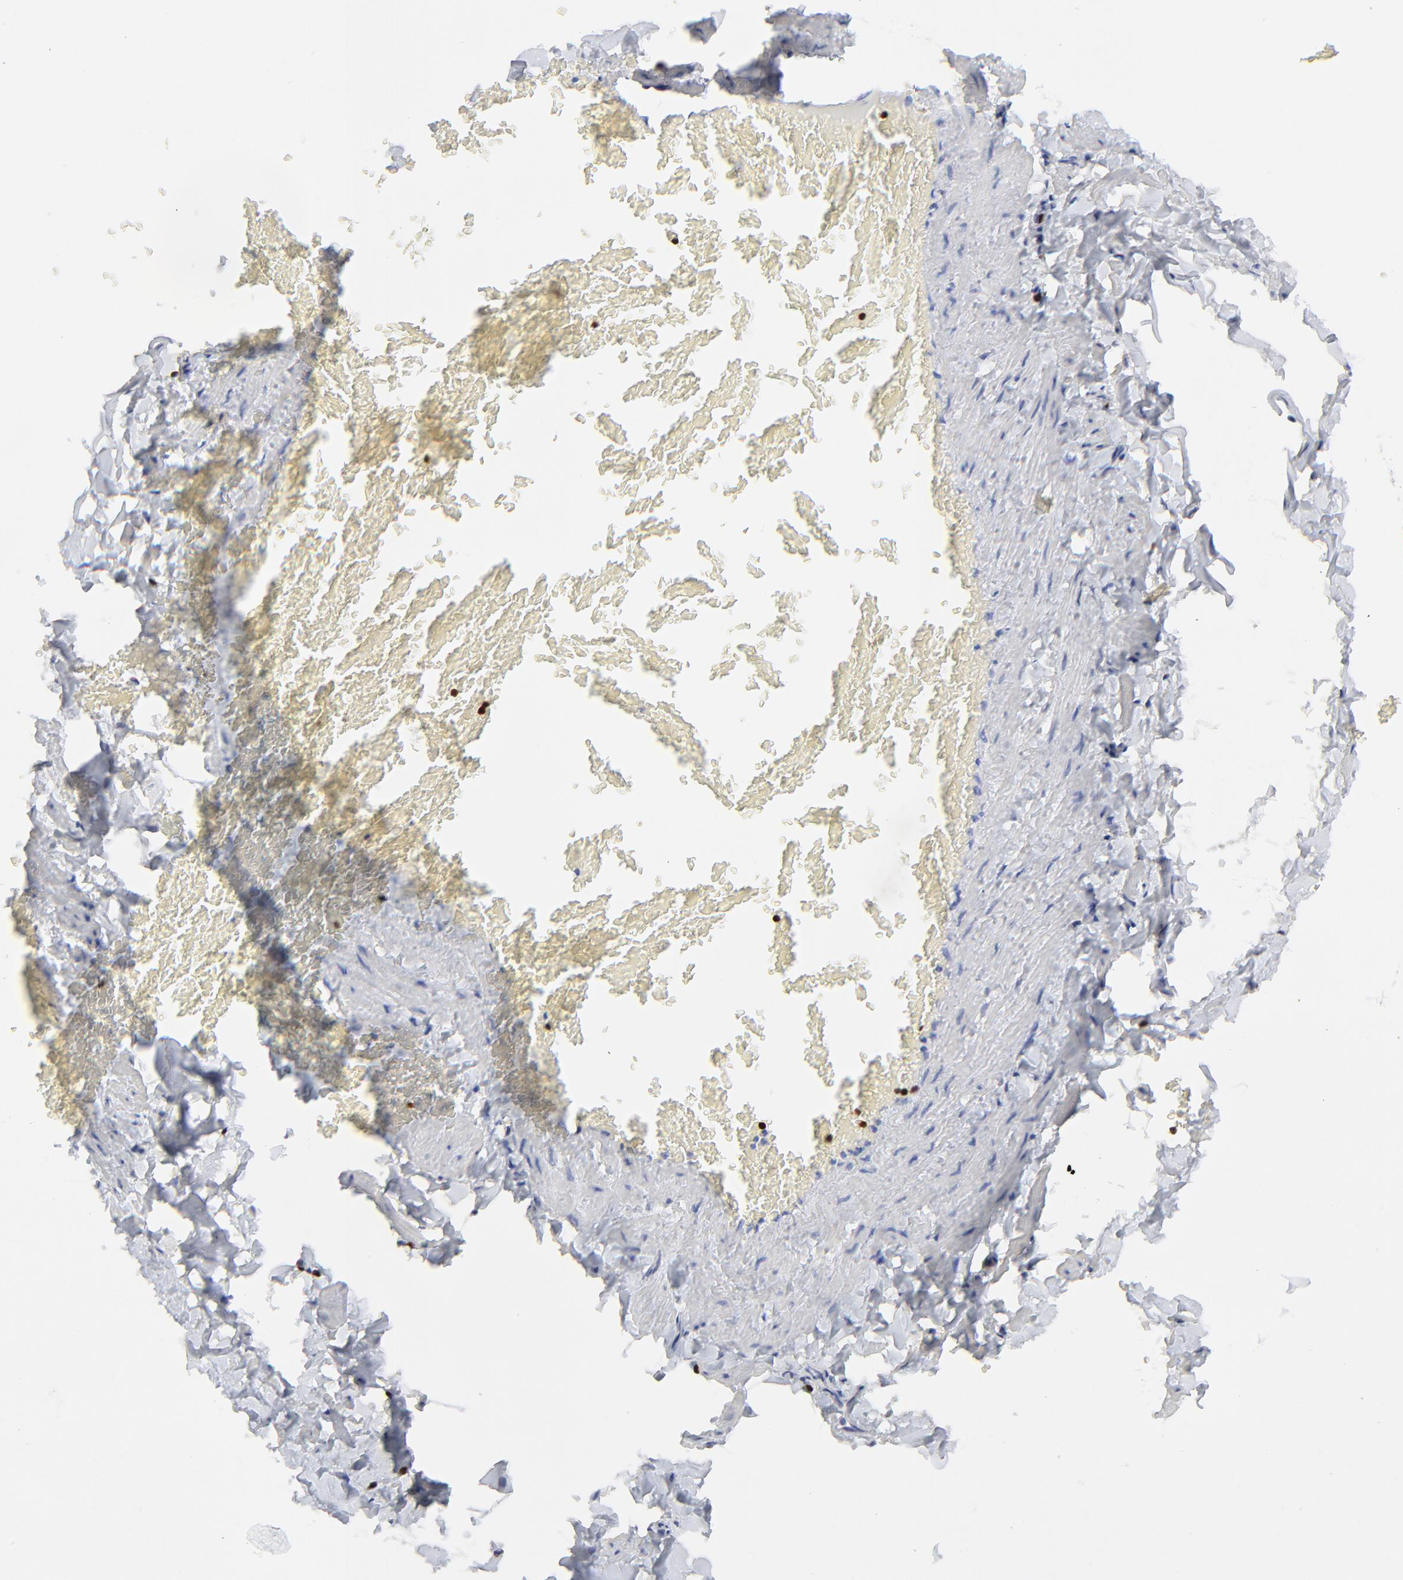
{"staining": {"intensity": "negative", "quantity": "none", "location": "none"}, "tissue": "adipose tissue", "cell_type": "Adipocytes", "image_type": "normal", "snomed": [{"axis": "morphology", "description": "Normal tissue, NOS"}, {"axis": "topography", "description": "Vascular tissue"}], "caption": "DAB immunohistochemical staining of unremarkable human adipose tissue shows no significant staining in adipocytes. (Brightfield microscopy of DAB immunohistochemistry (IHC) at high magnification).", "gene": "ZAP70", "patient": {"sex": "male", "age": 41}}